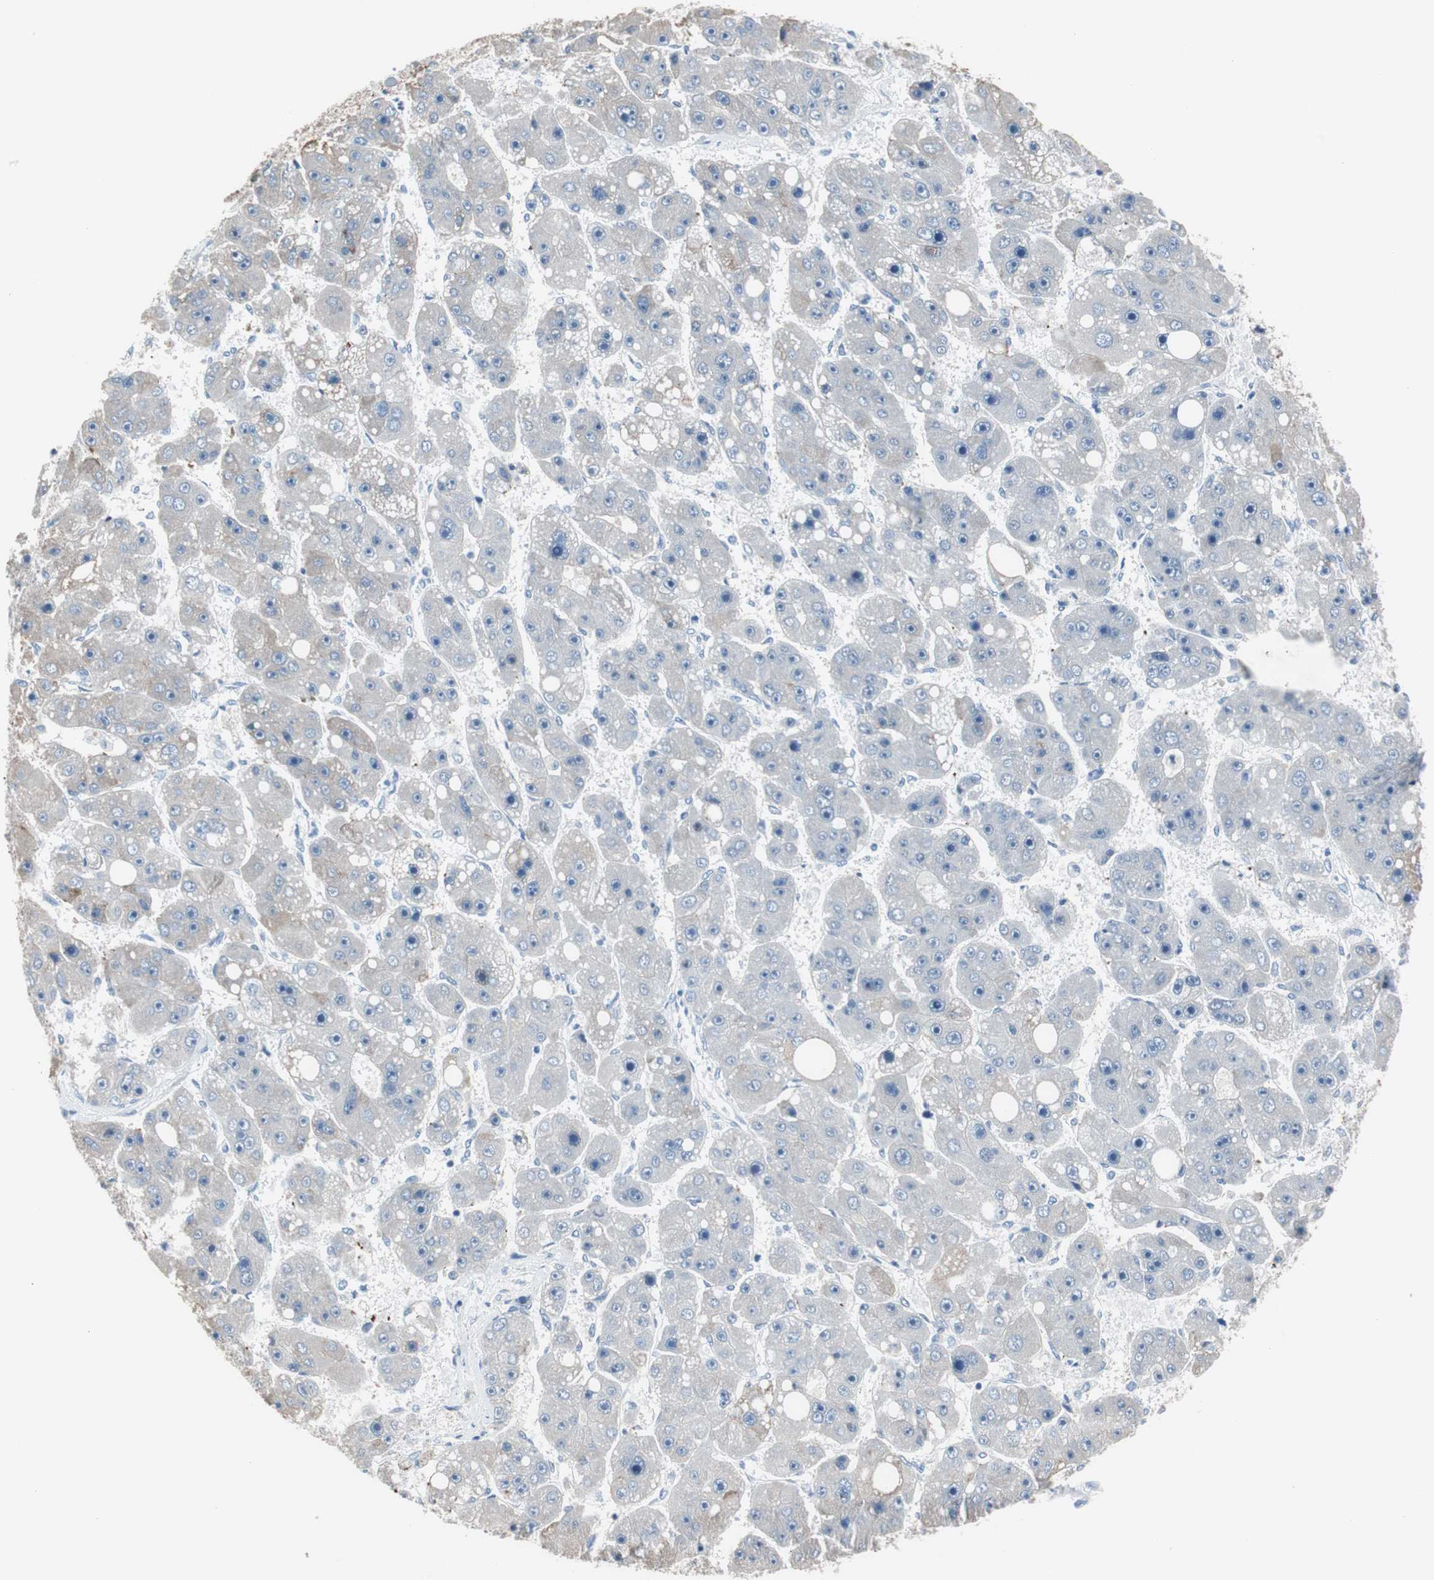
{"staining": {"intensity": "weak", "quantity": "<25%", "location": "cytoplasmic/membranous"}, "tissue": "liver cancer", "cell_type": "Tumor cells", "image_type": "cancer", "snomed": [{"axis": "morphology", "description": "Carcinoma, Hepatocellular, NOS"}, {"axis": "topography", "description": "Liver"}], "caption": "Immunohistochemistry (IHC) image of human hepatocellular carcinoma (liver) stained for a protein (brown), which demonstrates no expression in tumor cells.", "gene": "S100A7", "patient": {"sex": "female", "age": 61}}